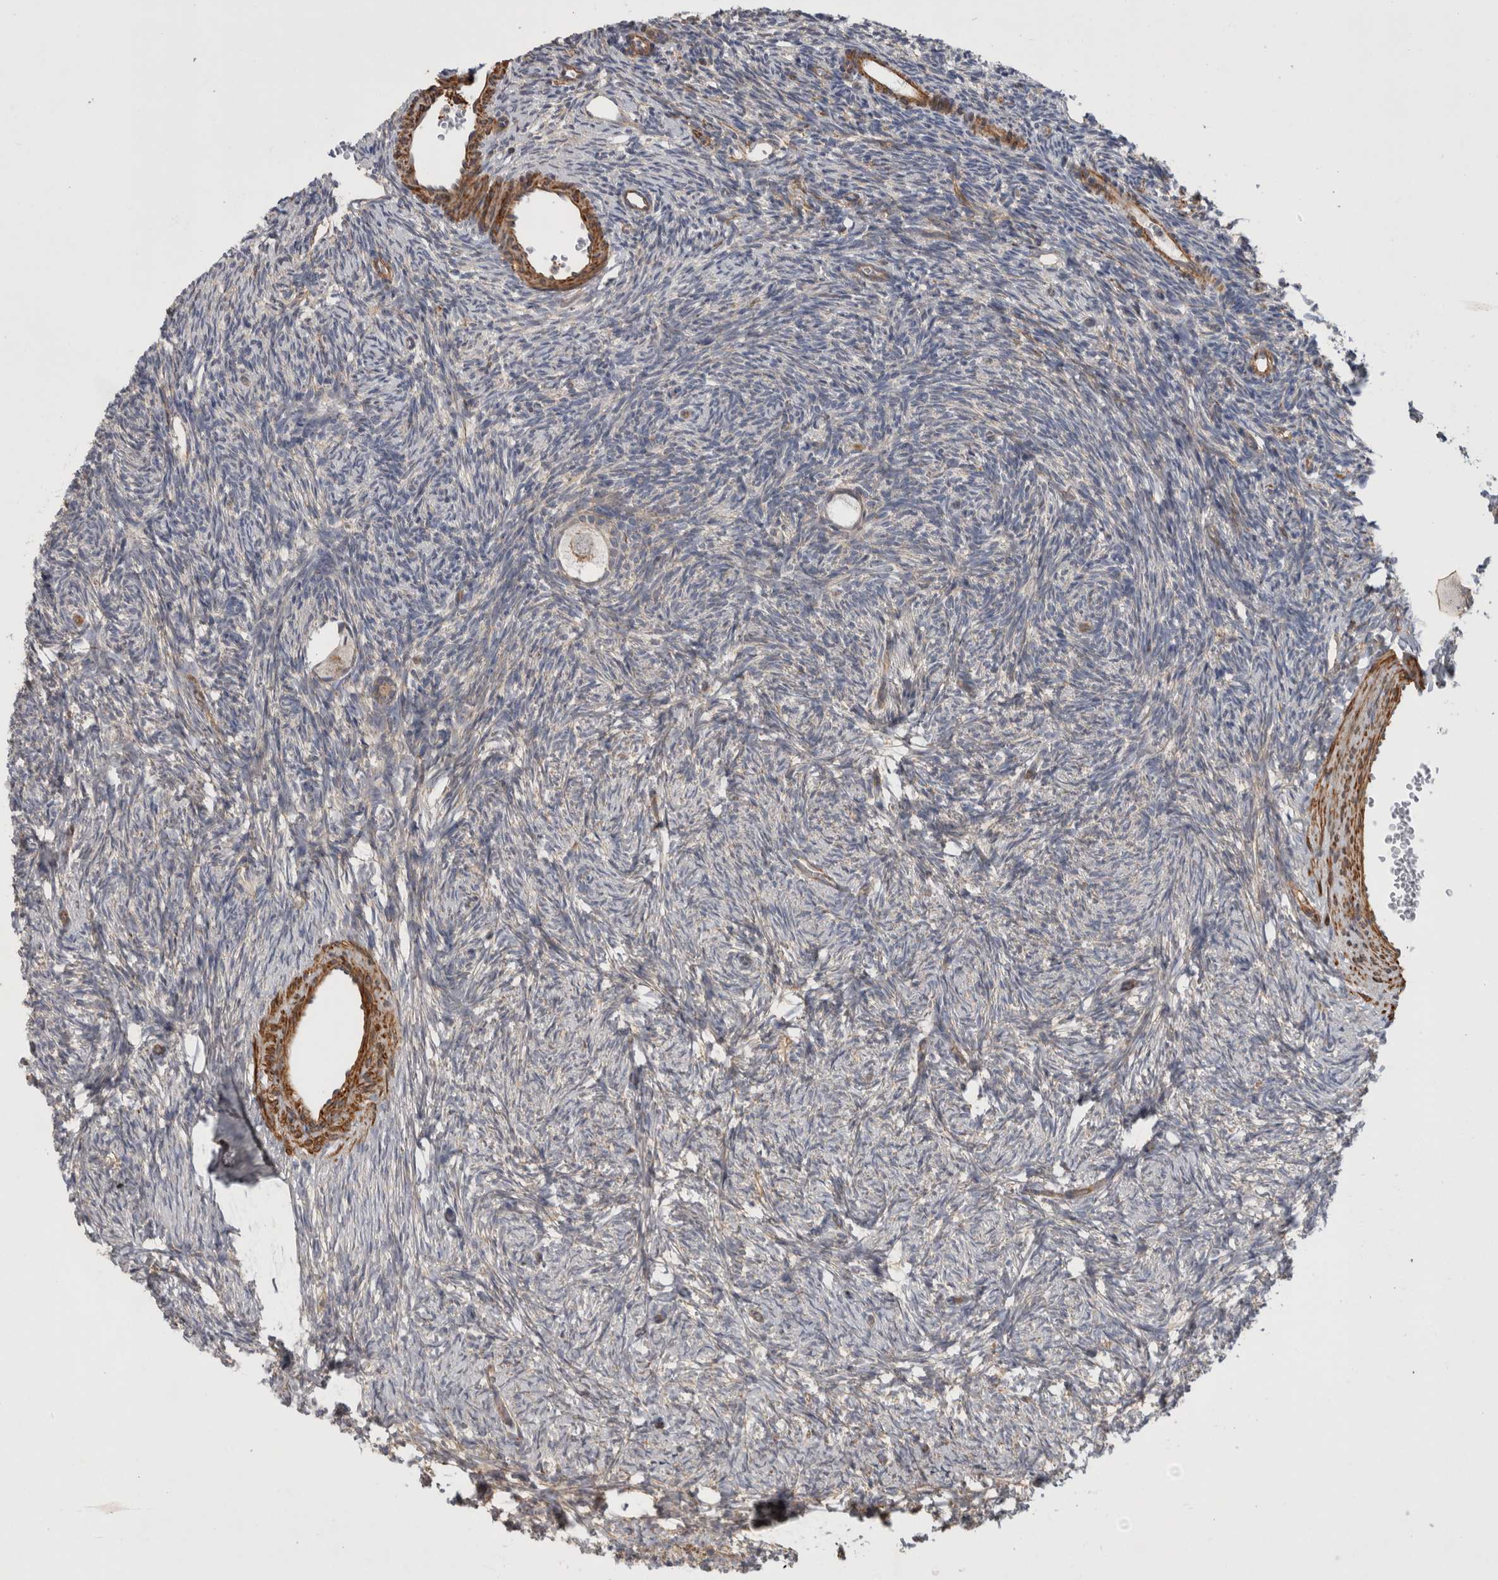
{"staining": {"intensity": "moderate", "quantity": ">75%", "location": "cytoplasmic/membranous"}, "tissue": "ovary", "cell_type": "Follicle cells", "image_type": "normal", "snomed": [{"axis": "morphology", "description": "Normal tissue, NOS"}, {"axis": "topography", "description": "Ovary"}], "caption": "Moderate cytoplasmic/membranous protein staining is present in approximately >75% of follicle cells in ovary.", "gene": "SFXN2", "patient": {"sex": "female", "age": 34}}